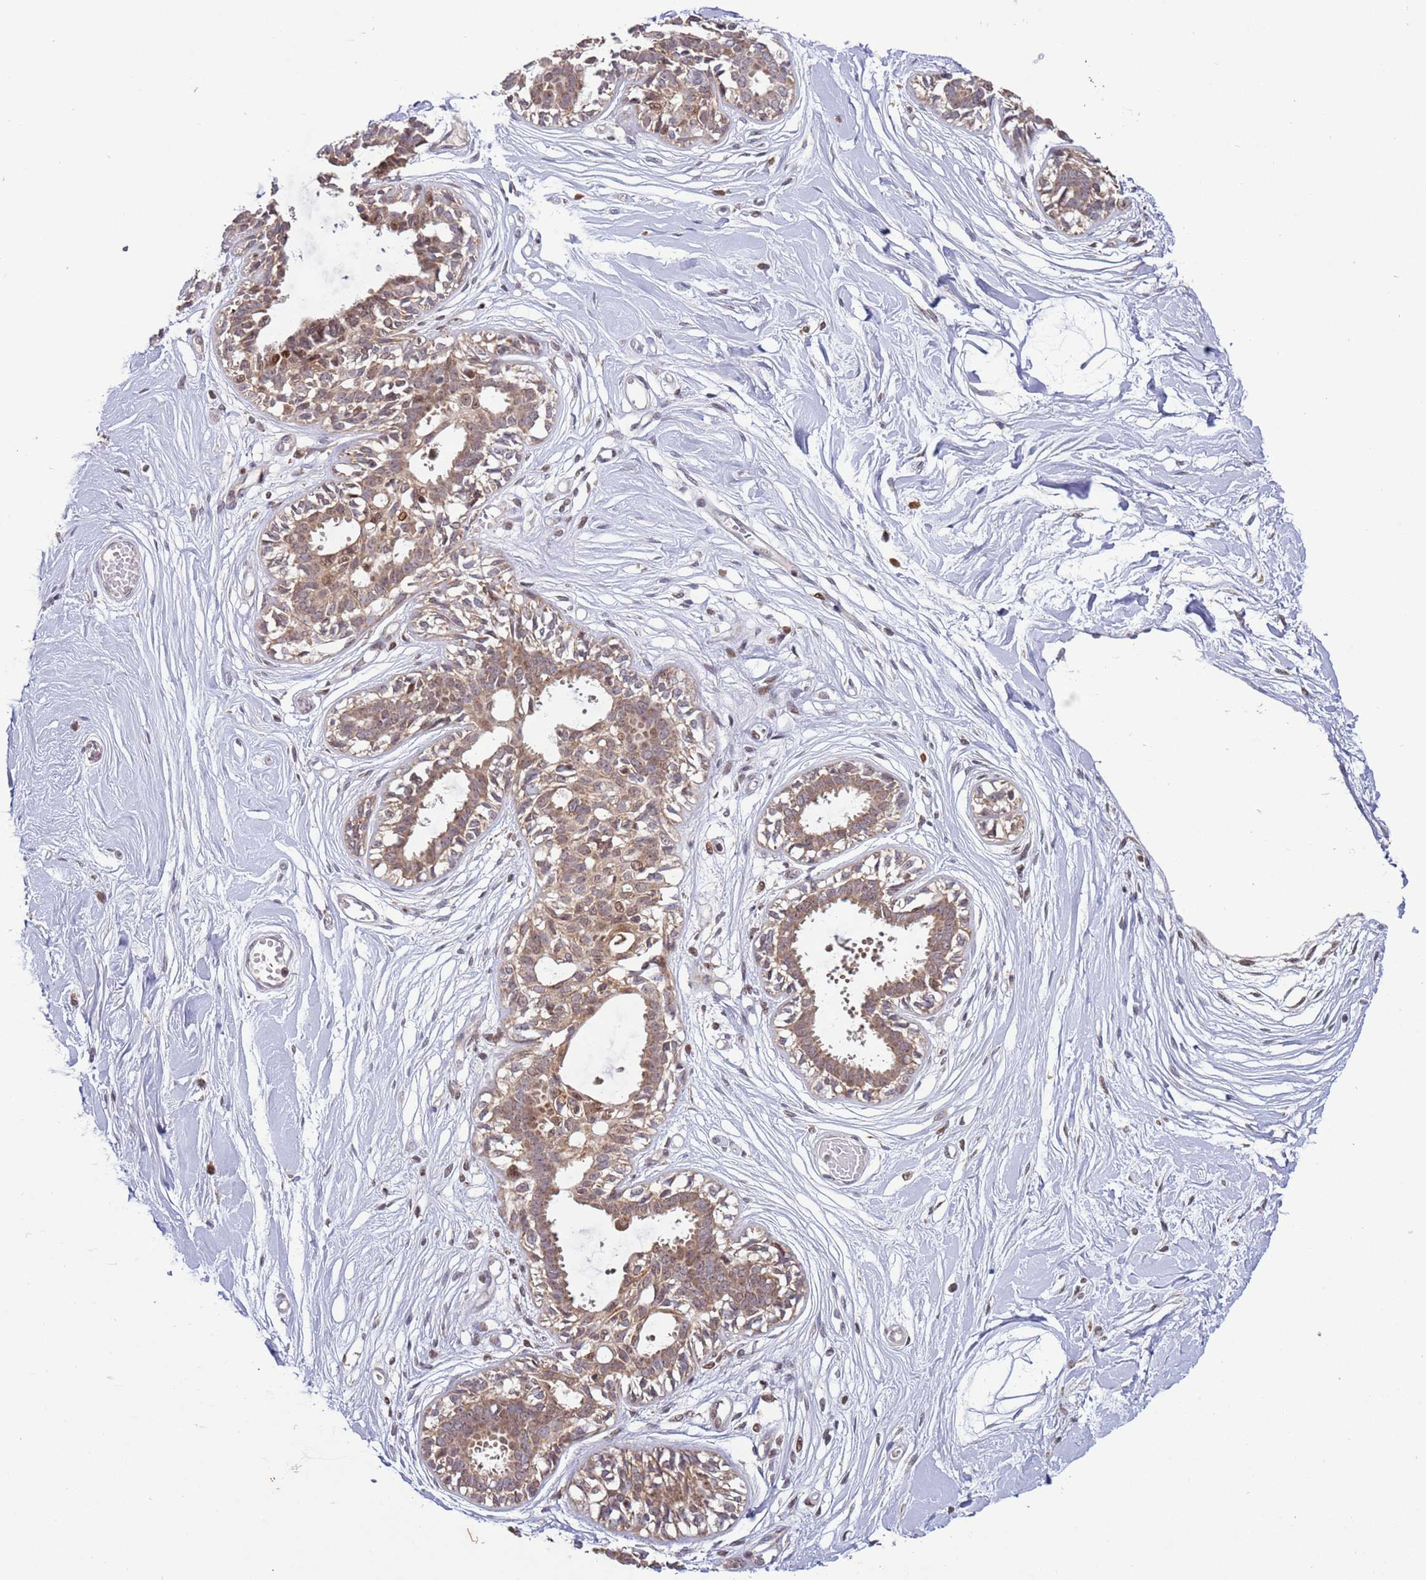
{"staining": {"intensity": "negative", "quantity": "none", "location": "none"}, "tissue": "breast", "cell_type": "Adipocytes", "image_type": "normal", "snomed": [{"axis": "morphology", "description": "Normal tissue, NOS"}, {"axis": "topography", "description": "Breast"}], "caption": "Immunohistochemistry histopathology image of normal breast: human breast stained with DAB exhibits no significant protein expression in adipocytes.", "gene": "RCOR2", "patient": {"sex": "female", "age": 45}}